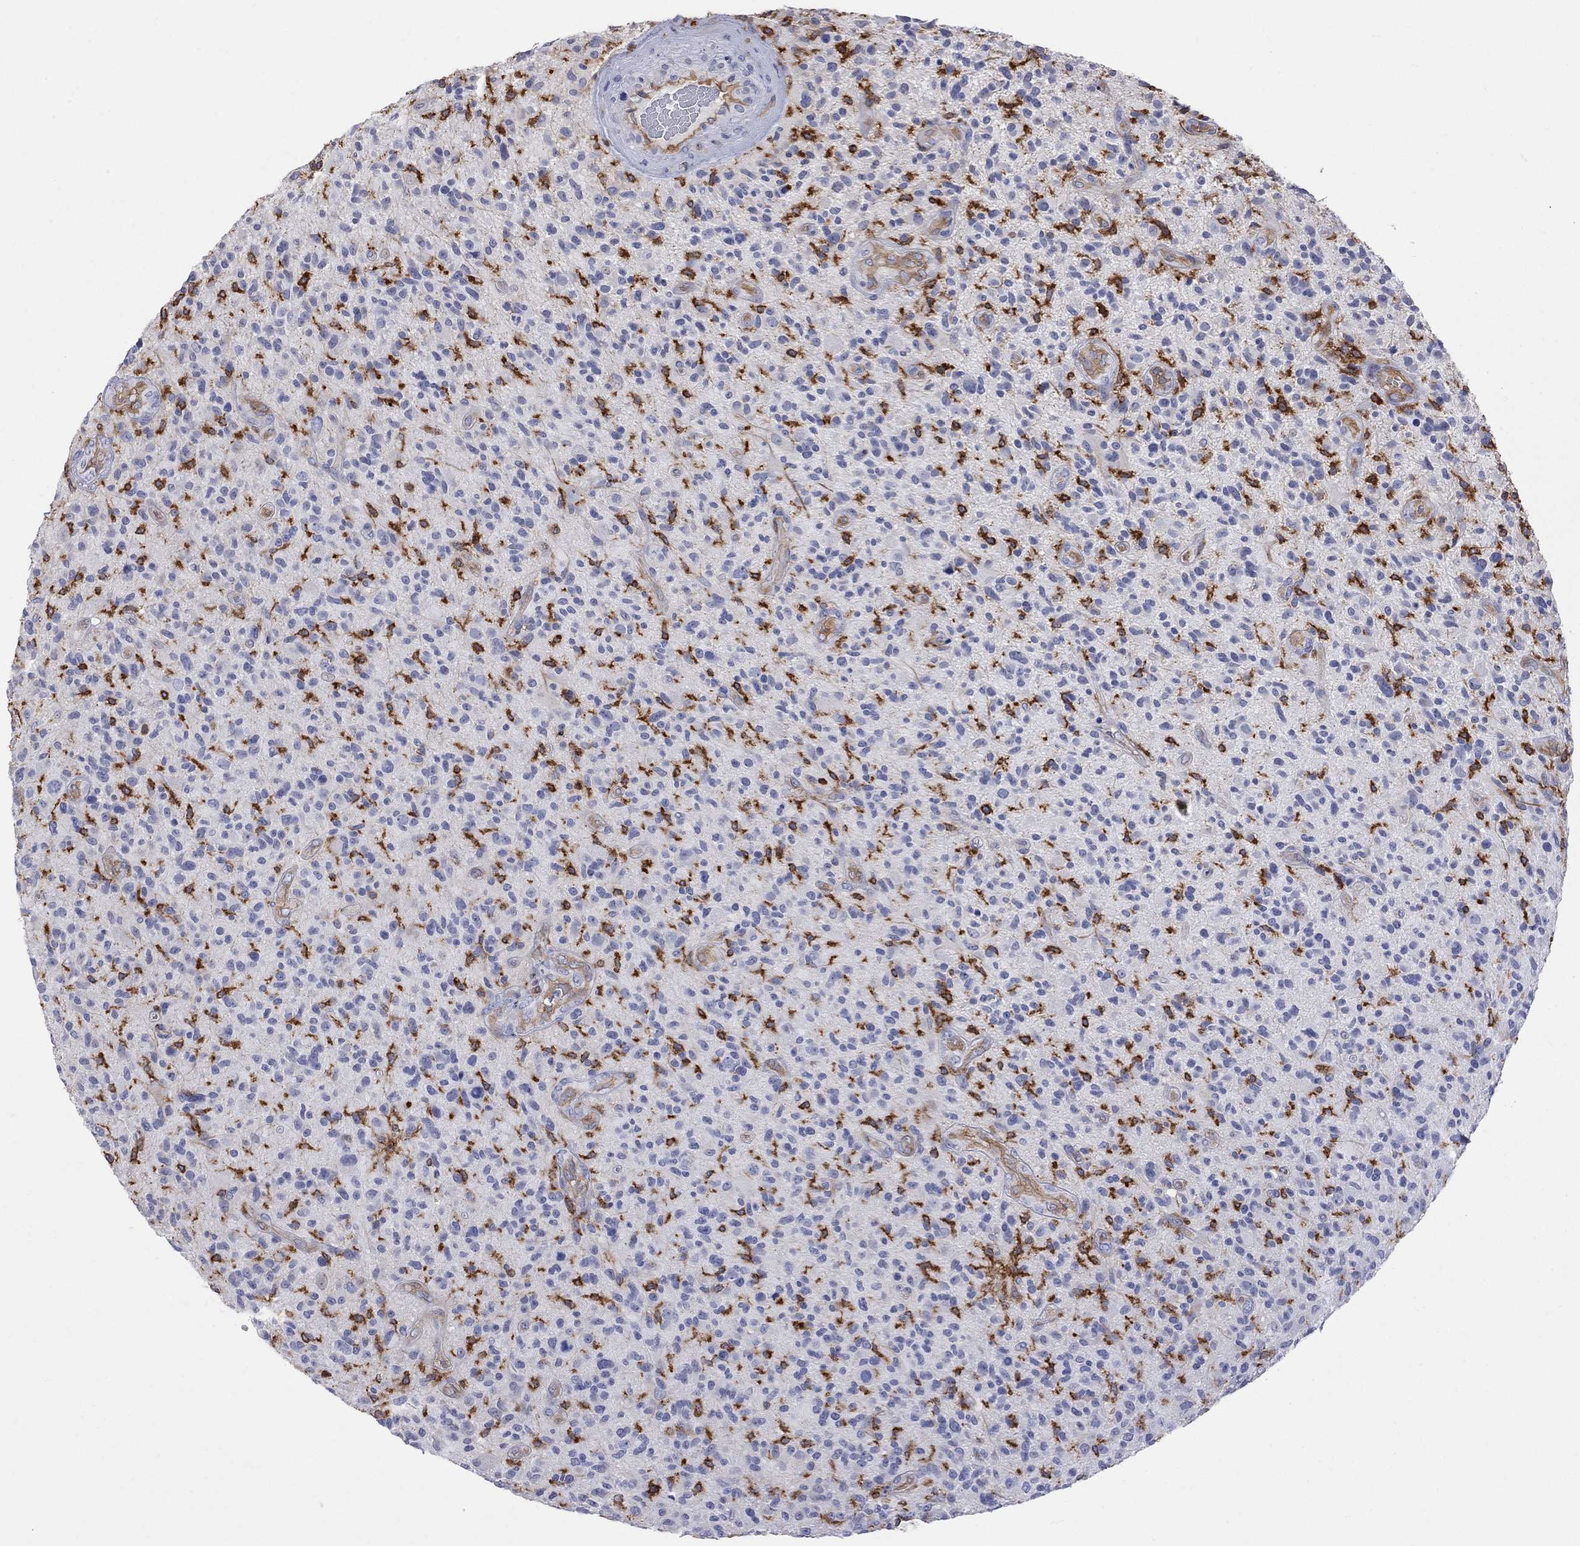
{"staining": {"intensity": "negative", "quantity": "none", "location": "none"}, "tissue": "glioma", "cell_type": "Tumor cells", "image_type": "cancer", "snomed": [{"axis": "morphology", "description": "Glioma, malignant, High grade"}, {"axis": "topography", "description": "Brain"}], "caption": "DAB (3,3'-diaminobenzidine) immunohistochemical staining of human glioma exhibits no significant positivity in tumor cells.", "gene": "ABI3", "patient": {"sex": "male", "age": 47}}